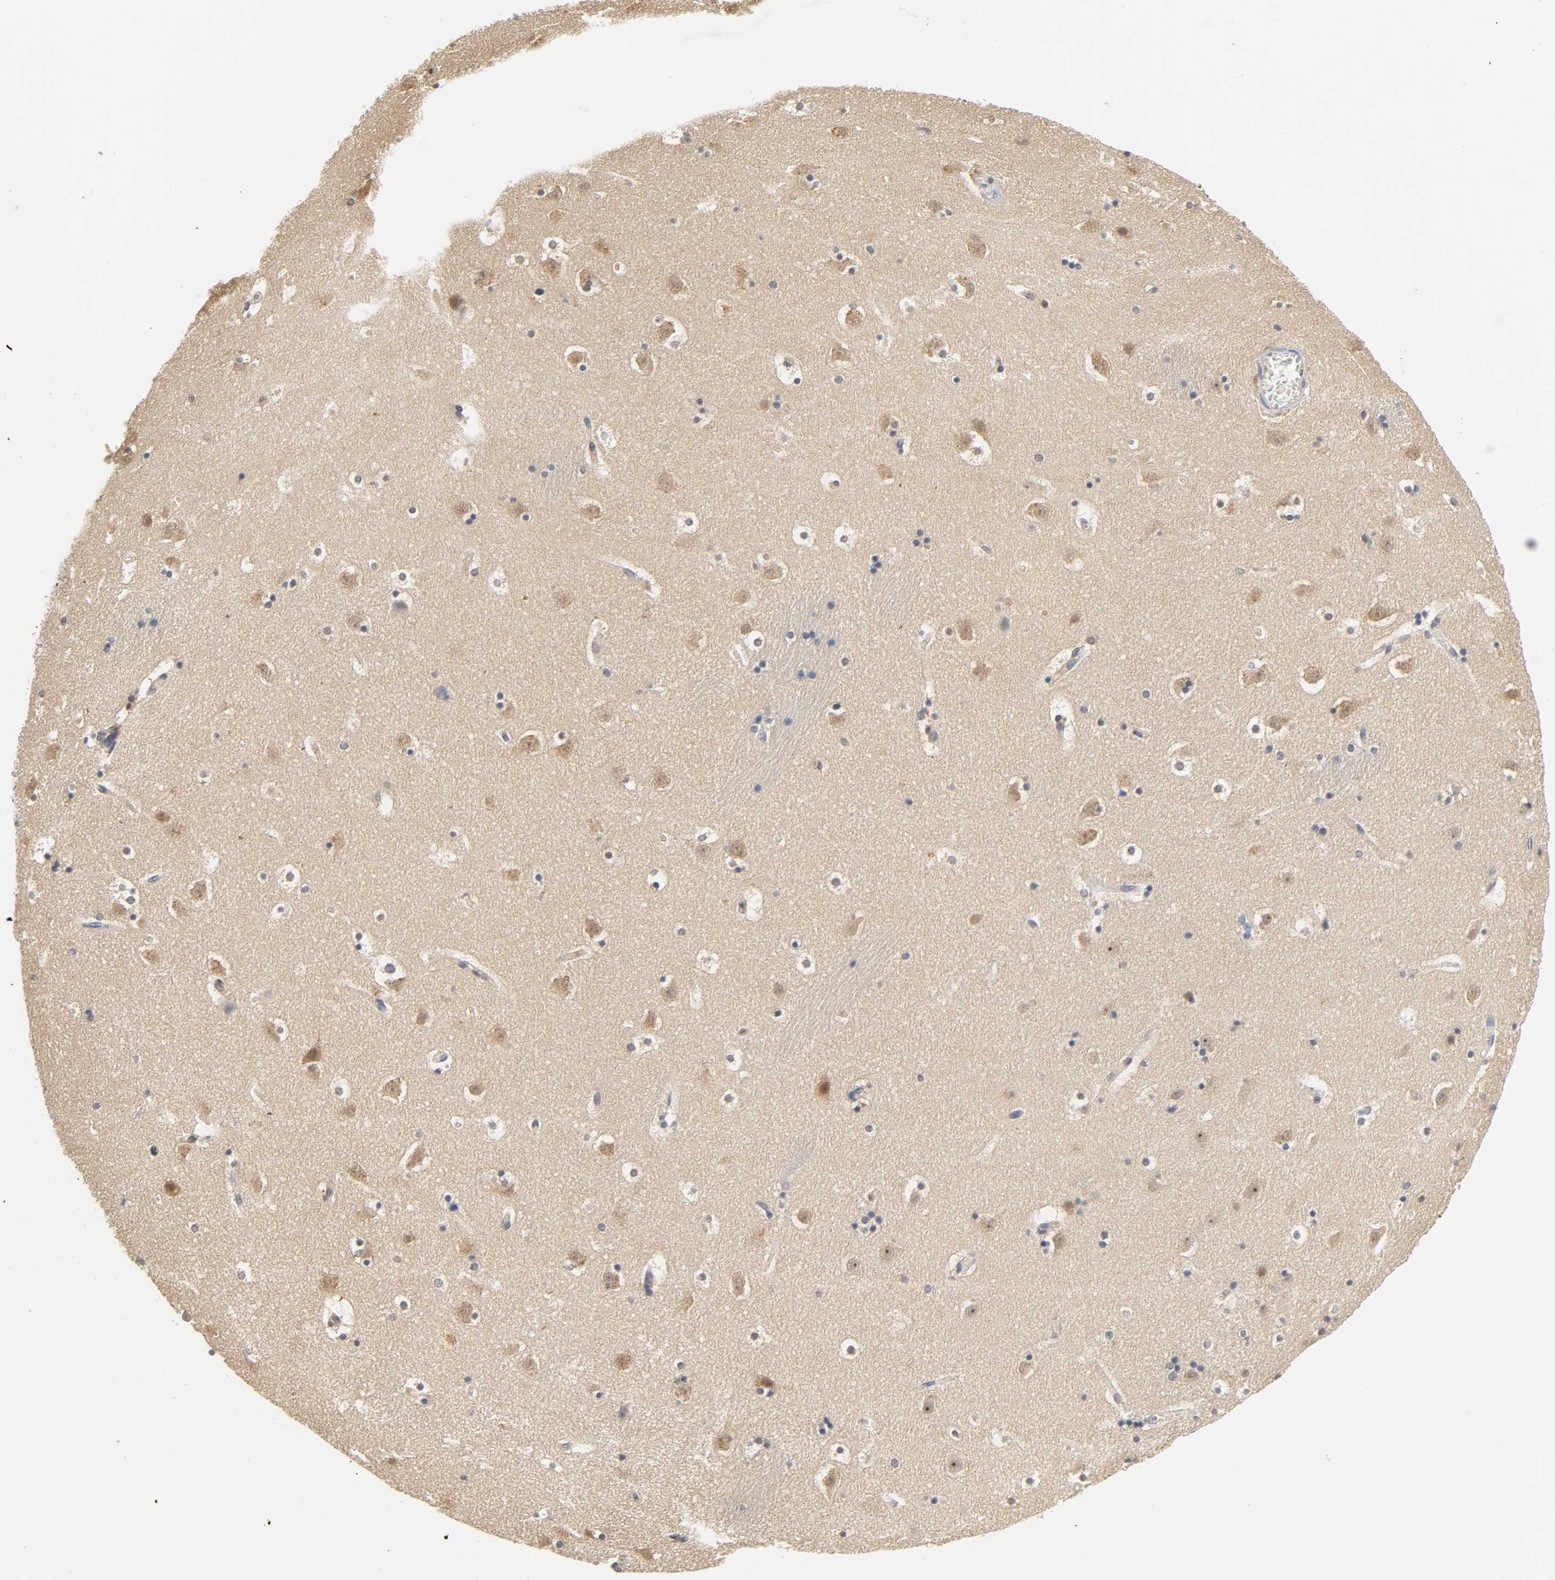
{"staining": {"intensity": "negative", "quantity": "none", "location": "none"}, "tissue": "caudate", "cell_type": "Glial cells", "image_type": "normal", "snomed": [{"axis": "morphology", "description": "Normal tissue, NOS"}, {"axis": "topography", "description": "Lateral ventricle wall"}], "caption": "Micrograph shows no protein staining in glial cells of normal caudate. Brightfield microscopy of IHC stained with DAB (3,3'-diaminobenzidine) (brown) and hematoxylin (blue), captured at high magnification.", "gene": "MIF", "patient": {"sex": "male", "age": 45}}